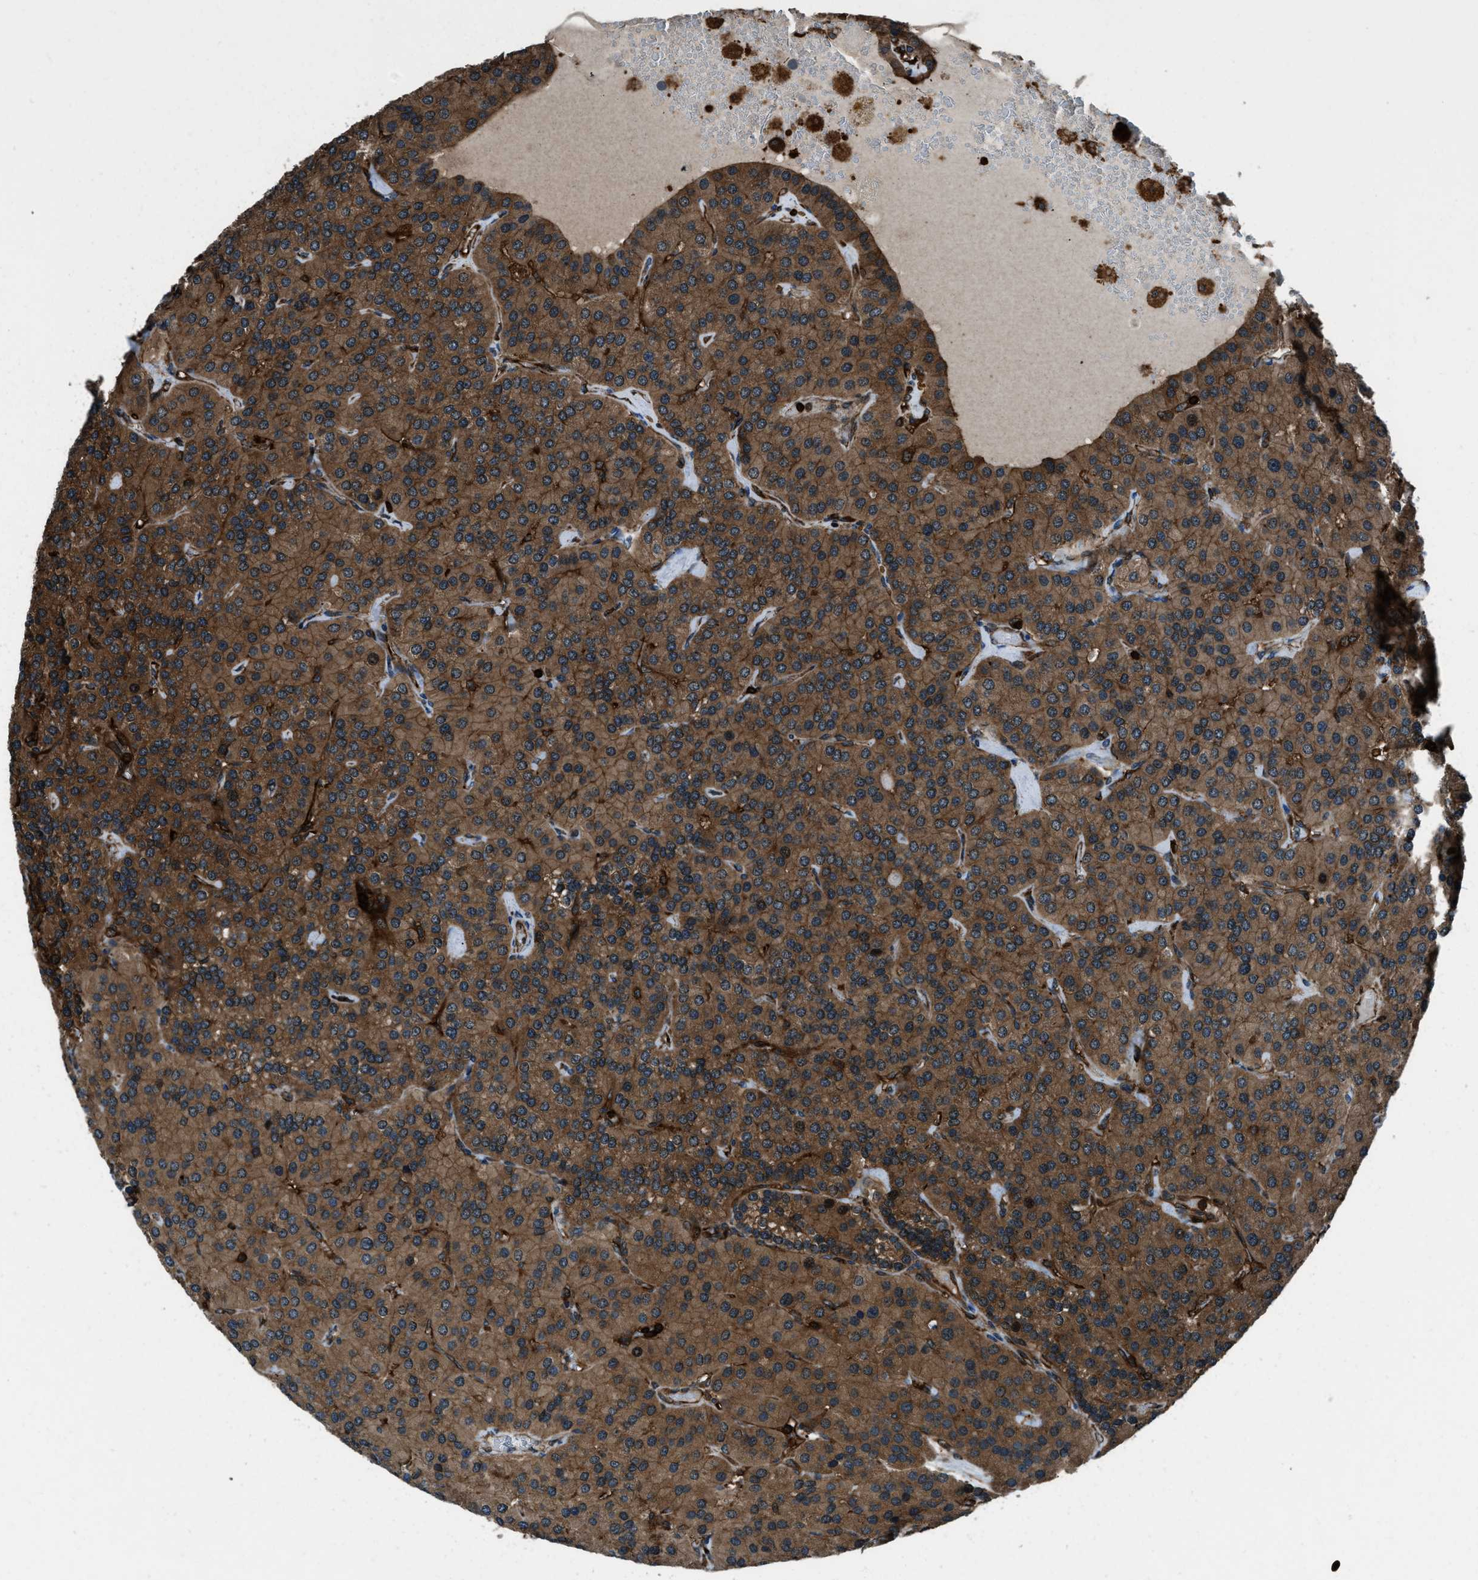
{"staining": {"intensity": "moderate", "quantity": ">75%", "location": "cytoplasmic/membranous,nuclear"}, "tissue": "parathyroid gland", "cell_type": "Glandular cells", "image_type": "normal", "snomed": [{"axis": "morphology", "description": "Normal tissue, NOS"}, {"axis": "morphology", "description": "Adenoma, NOS"}, {"axis": "topography", "description": "Parathyroid gland"}], "caption": "This is a photomicrograph of immunohistochemistry staining of unremarkable parathyroid gland, which shows moderate expression in the cytoplasmic/membranous,nuclear of glandular cells.", "gene": "SNX30", "patient": {"sex": "female", "age": 86}}